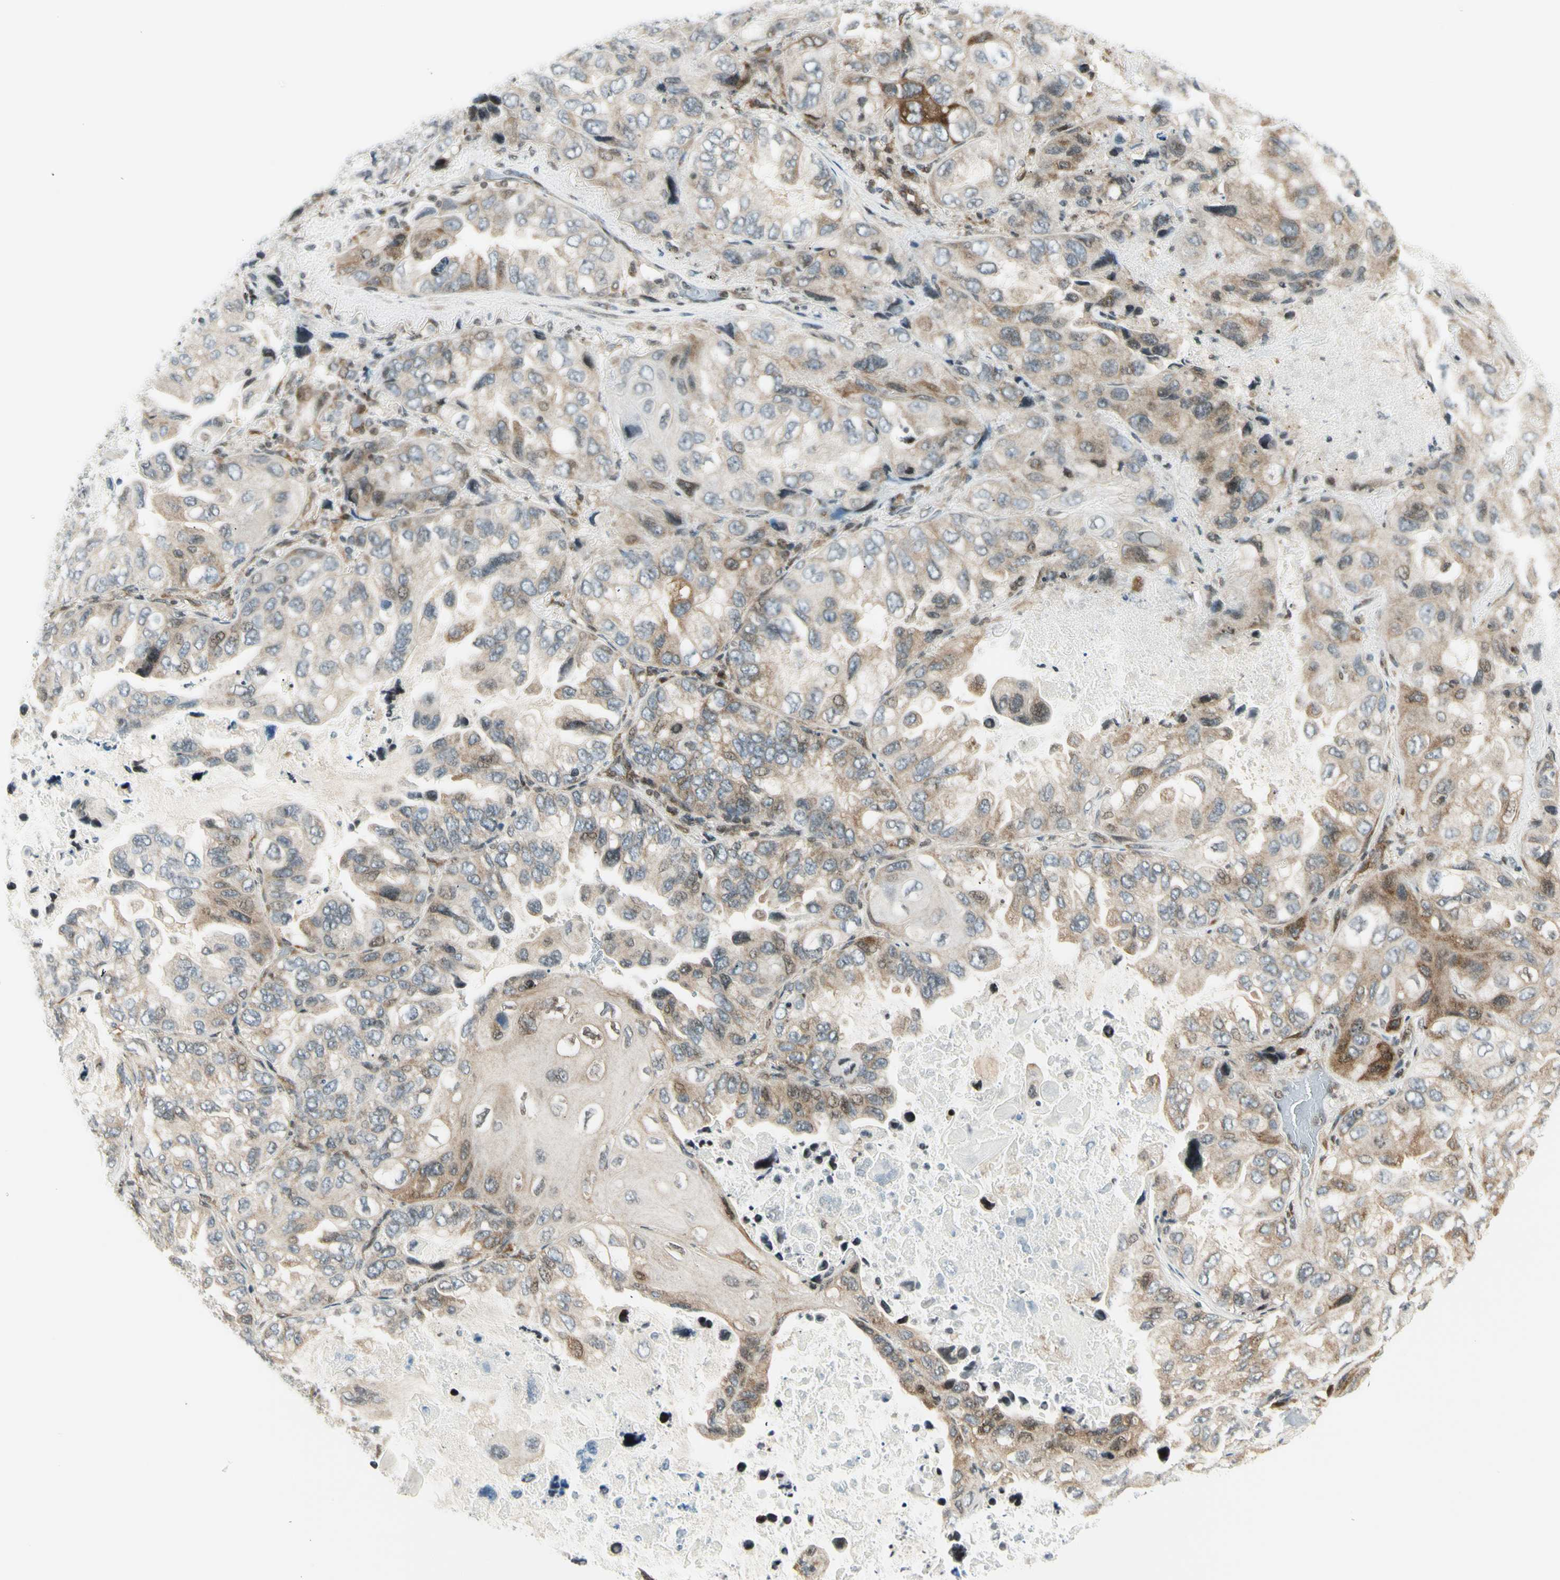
{"staining": {"intensity": "weak", "quantity": ">75%", "location": "cytoplasmic/membranous"}, "tissue": "lung cancer", "cell_type": "Tumor cells", "image_type": "cancer", "snomed": [{"axis": "morphology", "description": "Squamous cell carcinoma, NOS"}, {"axis": "topography", "description": "Lung"}], "caption": "High-magnification brightfield microscopy of lung cancer stained with DAB (3,3'-diaminobenzidine) (brown) and counterstained with hematoxylin (blue). tumor cells exhibit weak cytoplasmic/membranous staining is seen in approximately>75% of cells.", "gene": "TPT1", "patient": {"sex": "female", "age": 73}}